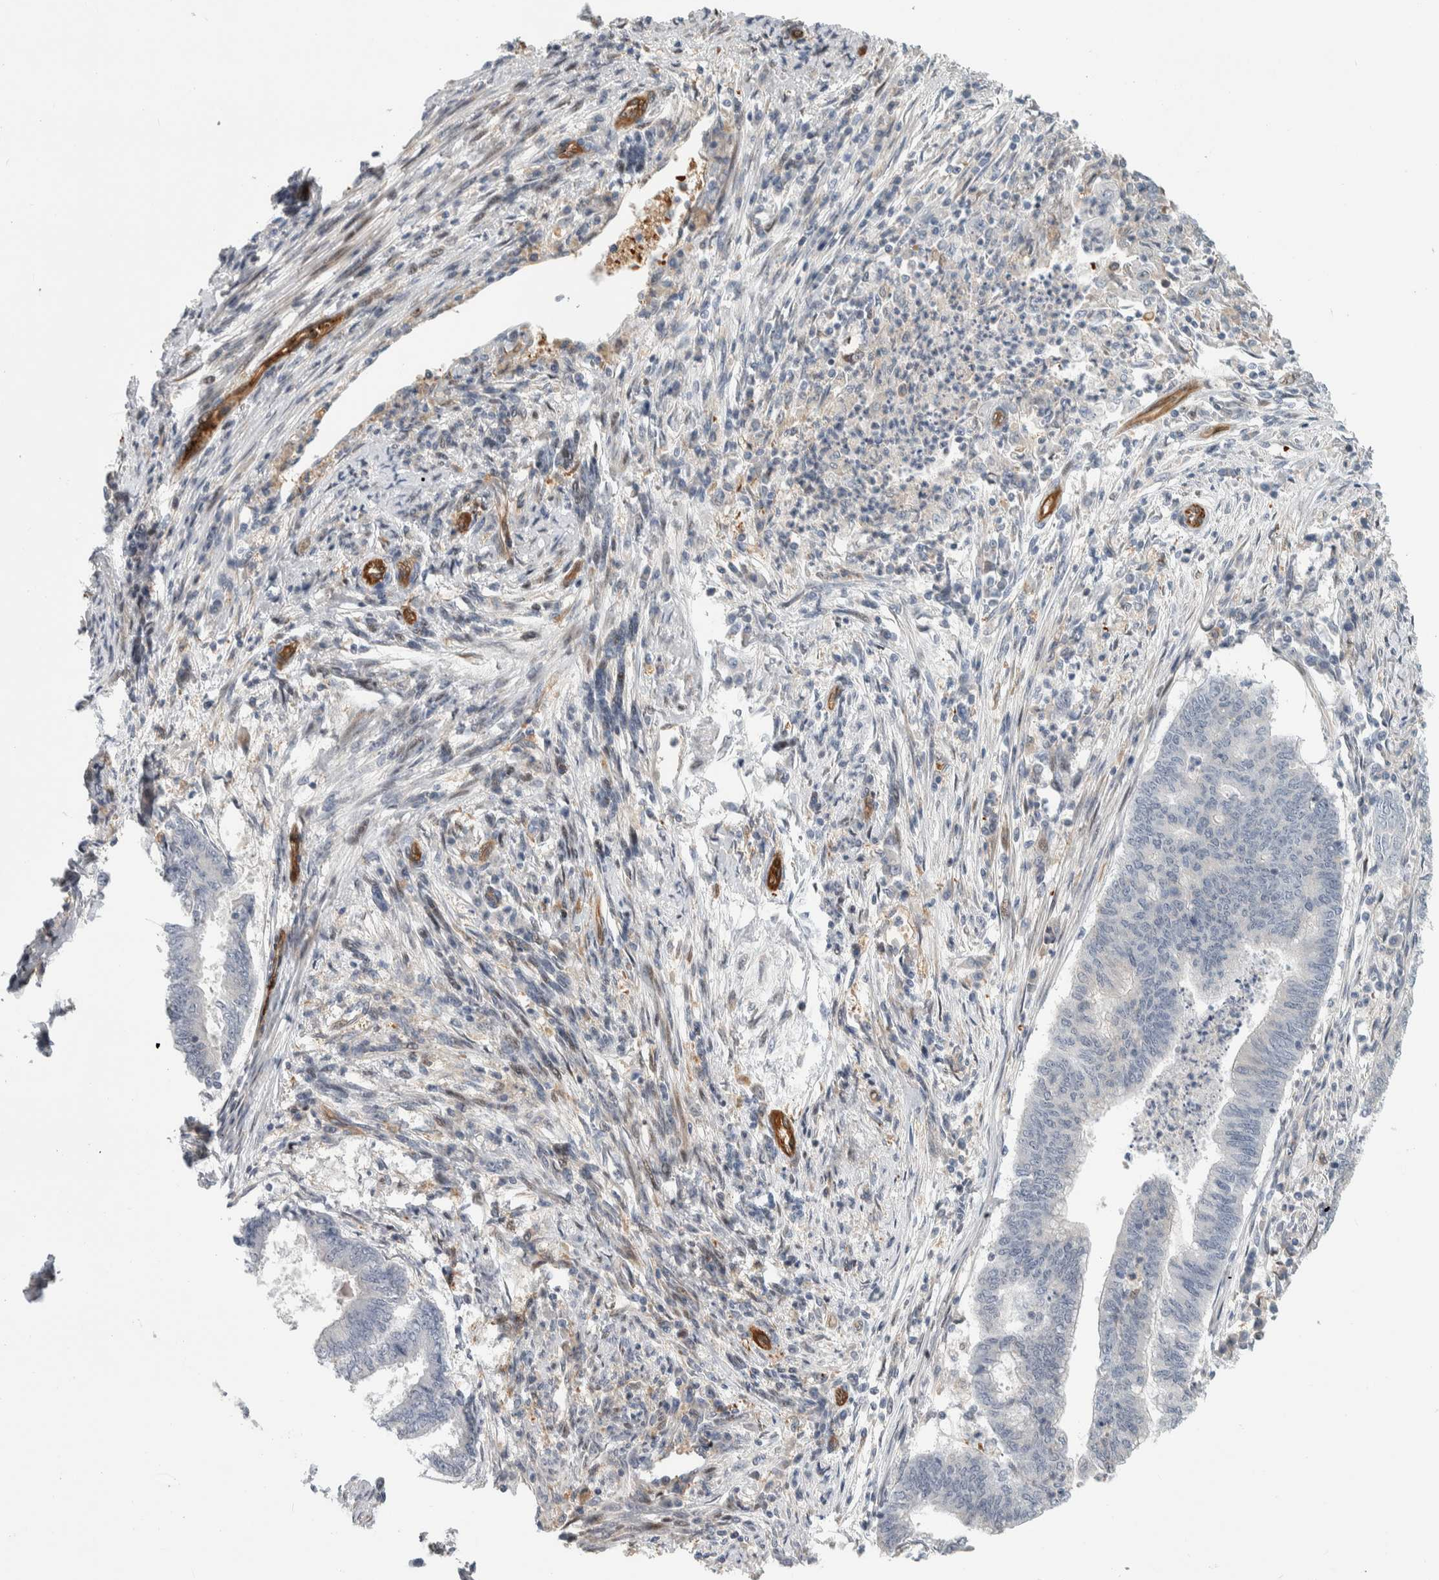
{"staining": {"intensity": "negative", "quantity": "none", "location": "none"}, "tissue": "endometrial cancer", "cell_type": "Tumor cells", "image_type": "cancer", "snomed": [{"axis": "morphology", "description": "Polyp, NOS"}, {"axis": "morphology", "description": "Adenocarcinoma, NOS"}, {"axis": "morphology", "description": "Adenoma, NOS"}, {"axis": "topography", "description": "Endometrium"}], "caption": "Immunohistochemical staining of endometrial polyp shows no significant expression in tumor cells.", "gene": "MSL1", "patient": {"sex": "female", "age": 79}}